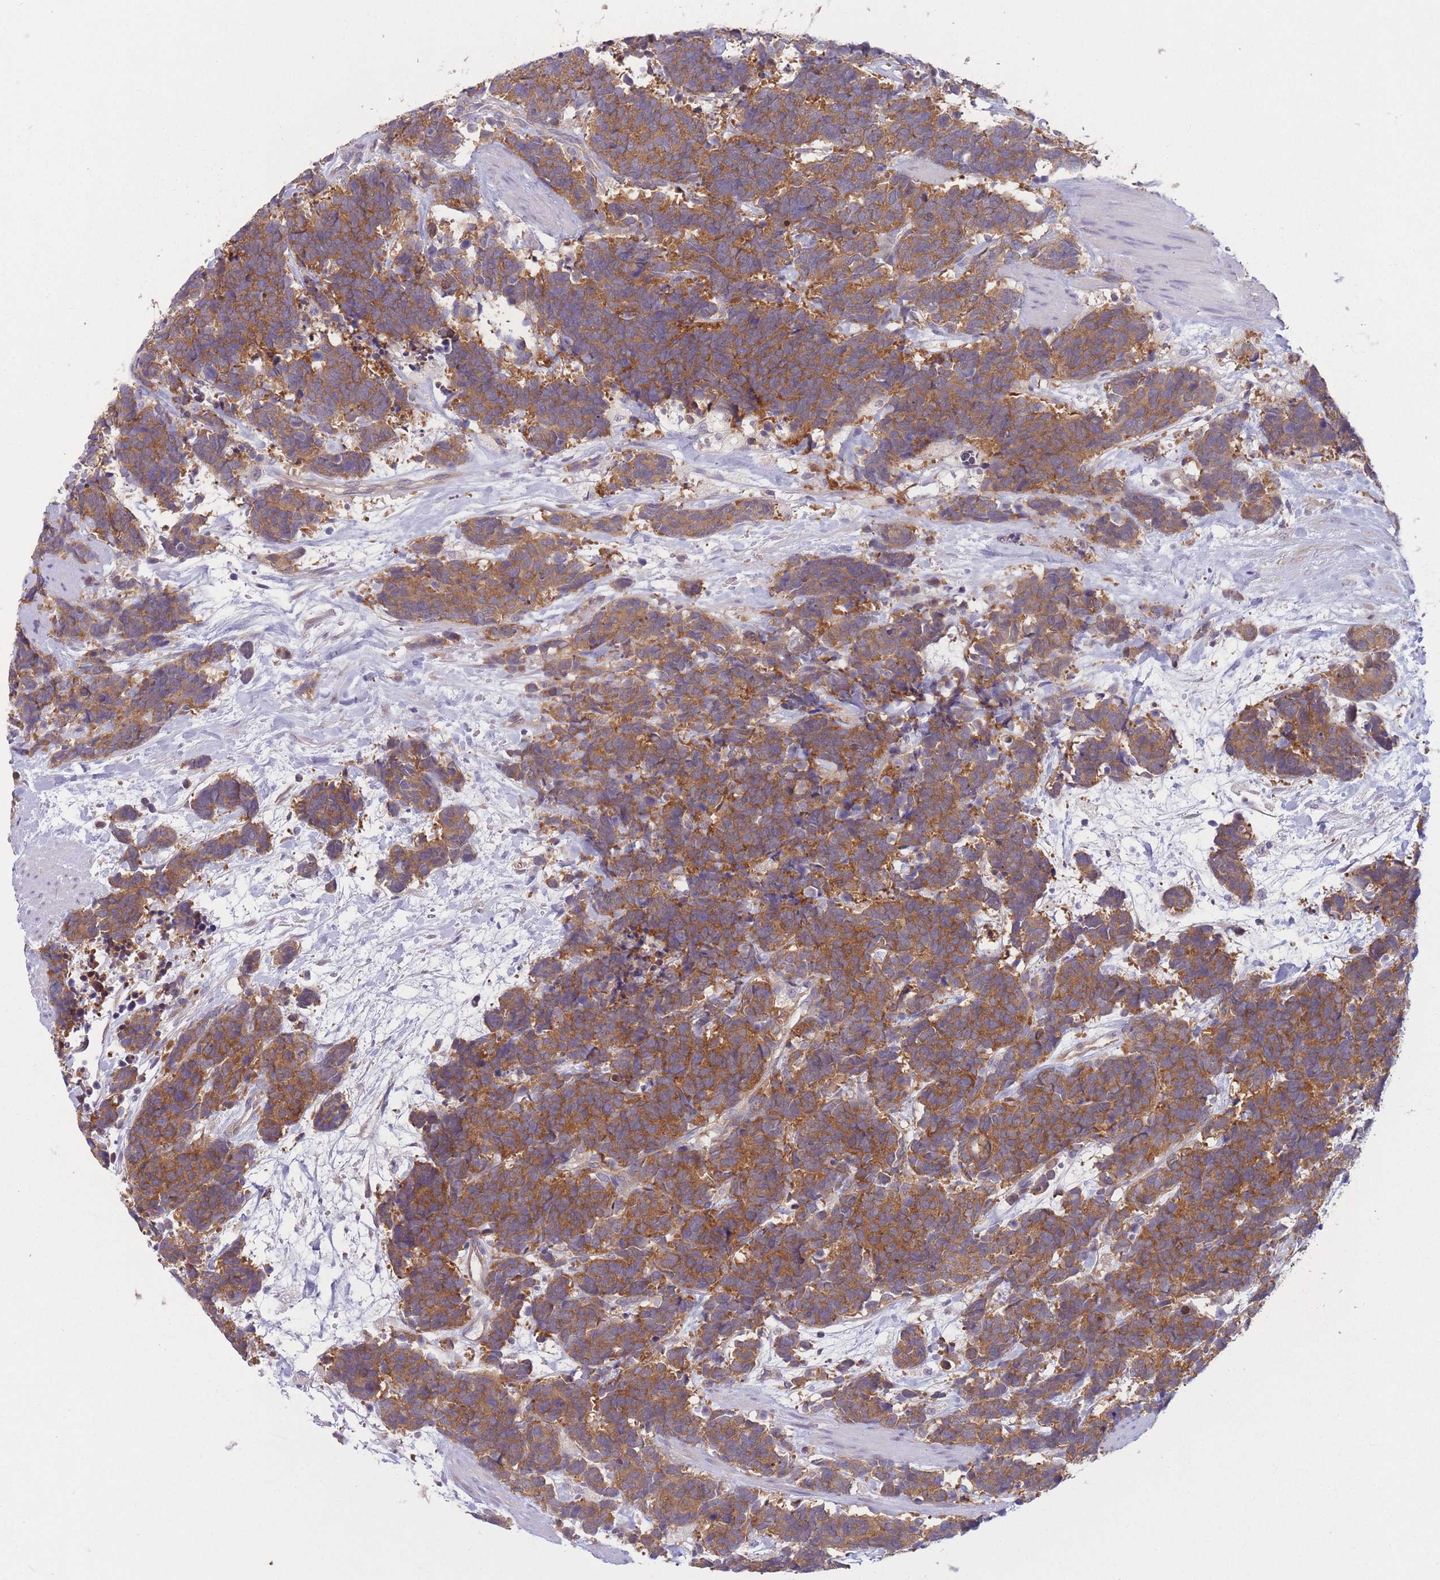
{"staining": {"intensity": "moderate", "quantity": ">75%", "location": "cytoplasmic/membranous"}, "tissue": "carcinoid", "cell_type": "Tumor cells", "image_type": "cancer", "snomed": [{"axis": "morphology", "description": "Carcinoma, NOS"}, {"axis": "morphology", "description": "Carcinoid, malignant, NOS"}, {"axis": "topography", "description": "Prostate"}], "caption": "Immunohistochemistry (DAB (3,3'-diaminobenzidine)) staining of carcinoid demonstrates moderate cytoplasmic/membranous protein expression in about >75% of tumor cells. The protein of interest is stained brown, and the nuclei are stained in blue (DAB IHC with brightfield microscopy, high magnification).", "gene": "PFDN6", "patient": {"sex": "male", "age": 57}}